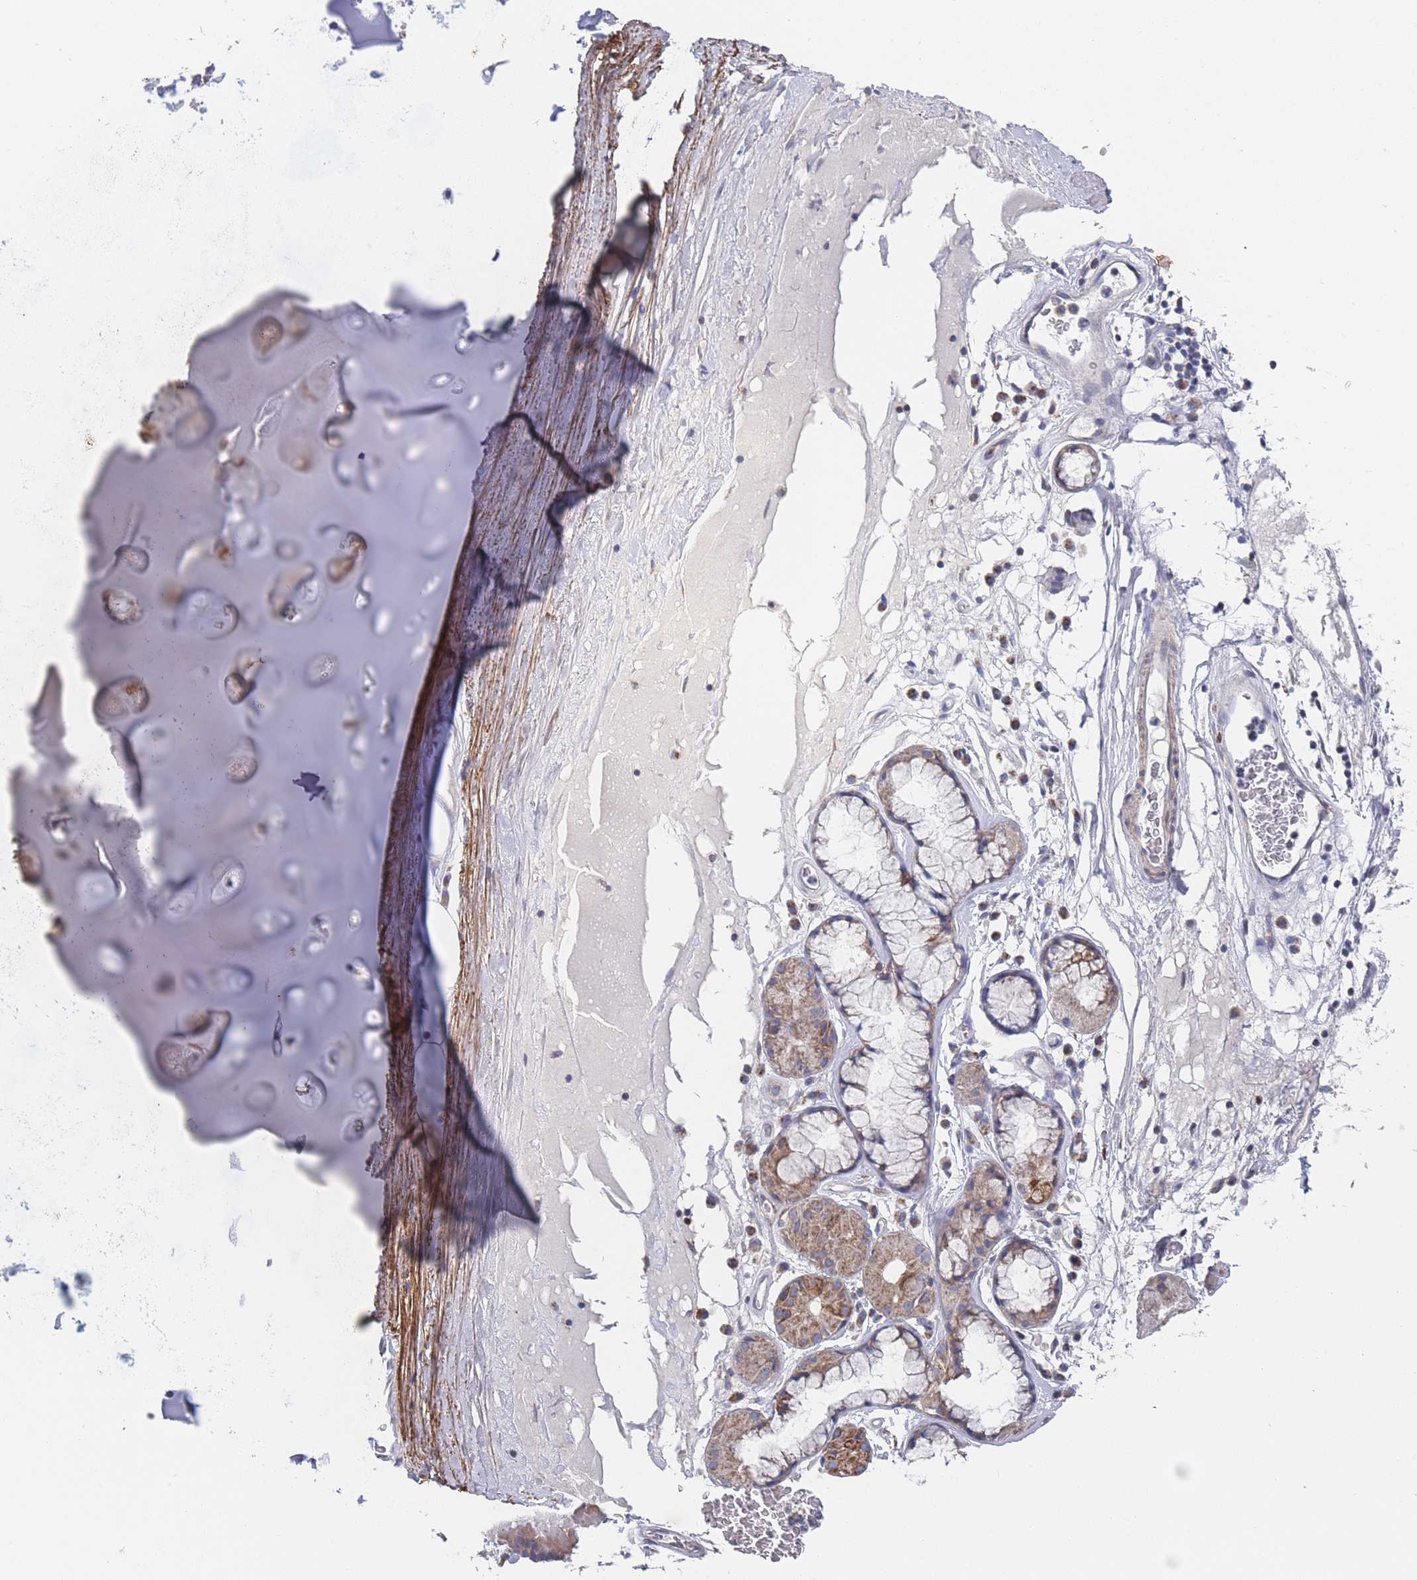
{"staining": {"intensity": "negative", "quantity": "none", "location": "none"}, "tissue": "adipose tissue", "cell_type": "Adipocytes", "image_type": "normal", "snomed": [{"axis": "morphology", "description": "Normal tissue, NOS"}, {"axis": "topography", "description": "Cartilage tissue"}], "caption": "Adipocytes are negative for brown protein staining in normal adipose tissue. (Brightfield microscopy of DAB (3,3'-diaminobenzidine) immunohistochemistry at high magnification).", "gene": "IKZF4", "patient": {"sex": "female", "age": 63}}